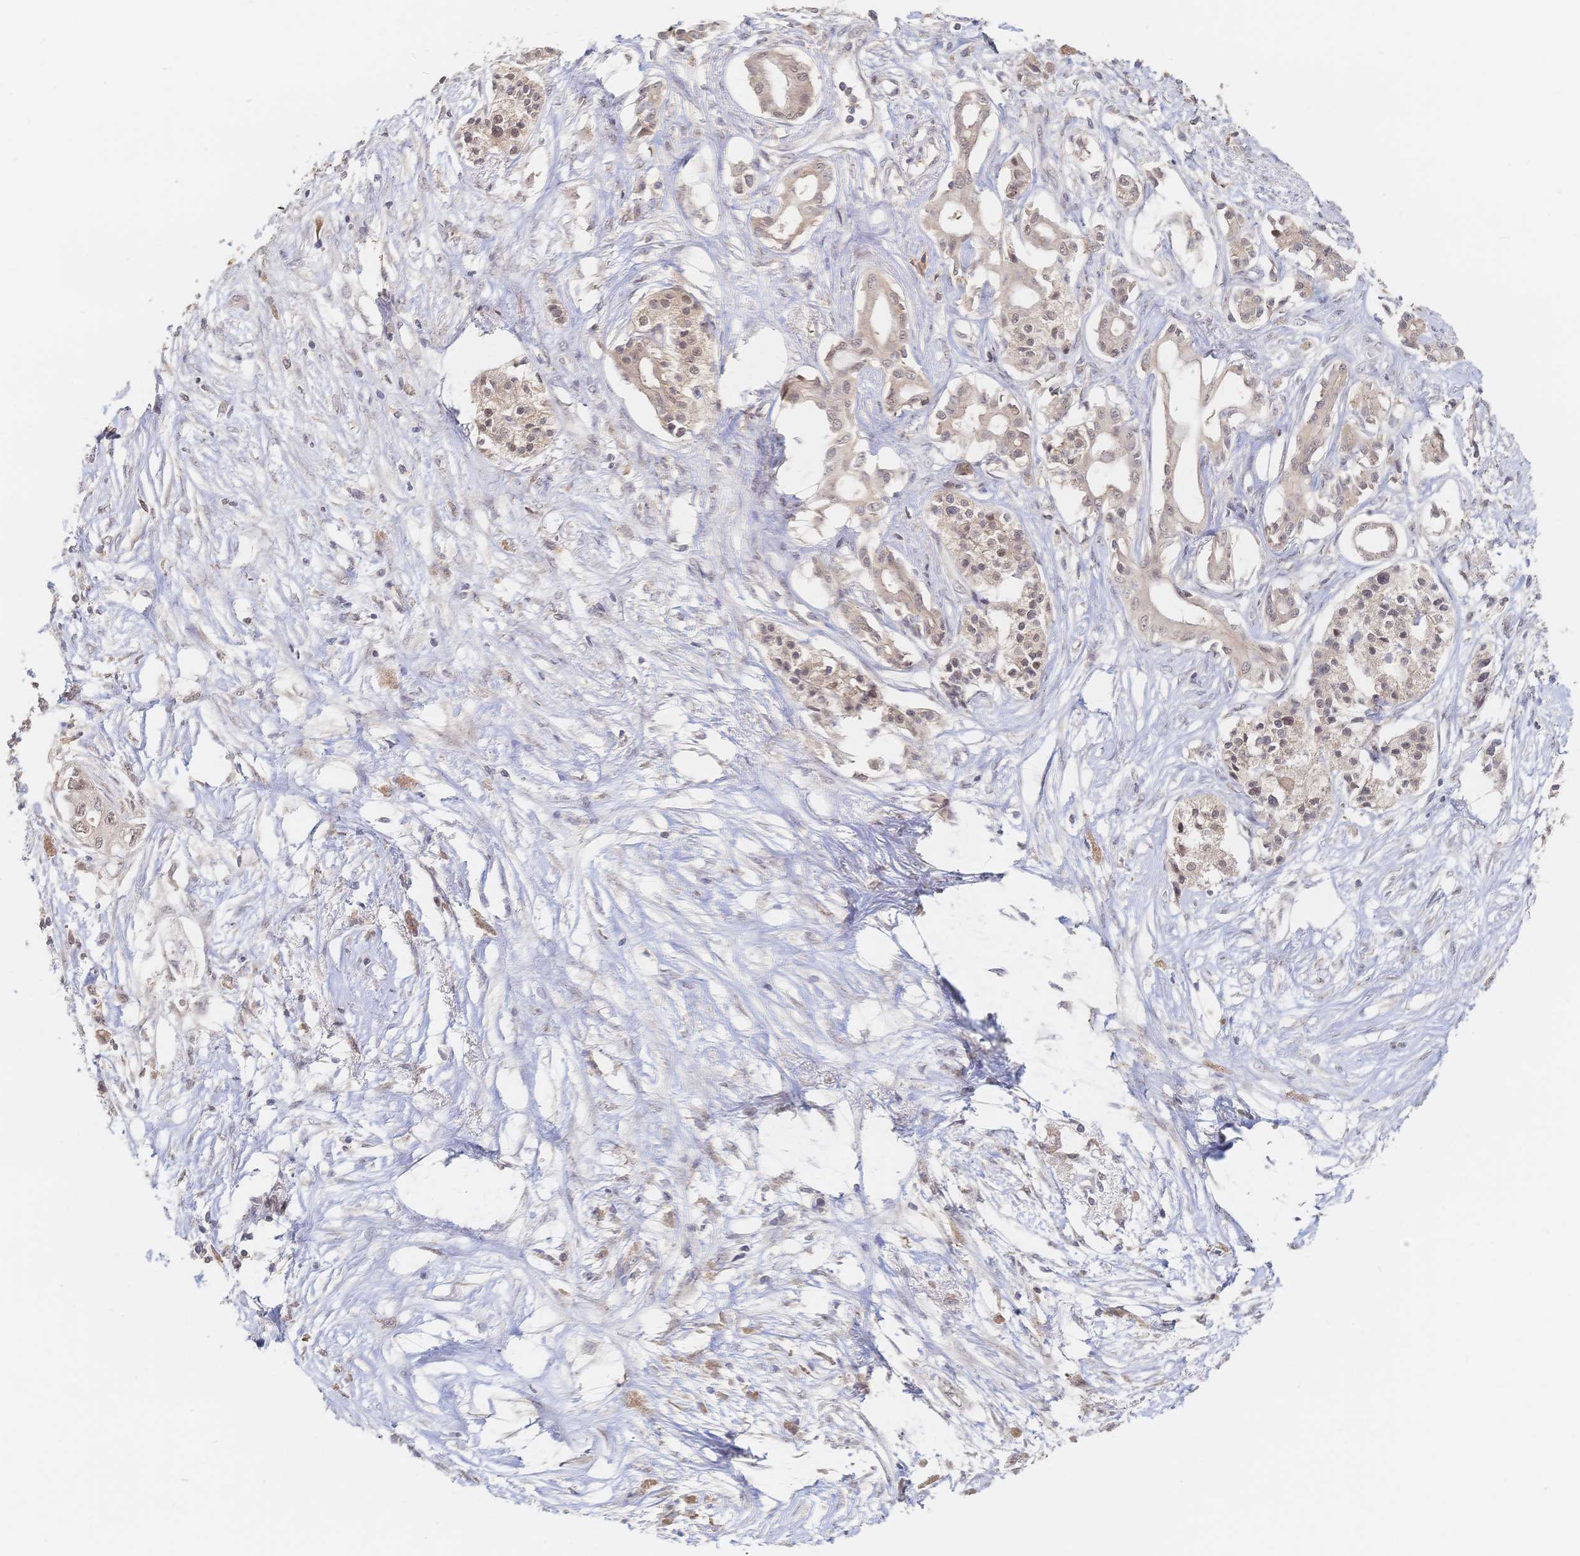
{"staining": {"intensity": "weak", "quantity": "<25%", "location": "nuclear"}, "tissue": "pancreatic cancer", "cell_type": "Tumor cells", "image_type": "cancer", "snomed": [{"axis": "morphology", "description": "Adenocarcinoma, NOS"}, {"axis": "topography", "description": "Pancreas"}], "caption": "IHC of human adenocarcinoma (pancreatic) demonstrates no staining in tumor cells. Nuclei are stained in blue.", "gene": "LRP5", "patient": {"sex": "female", "age": 63}}